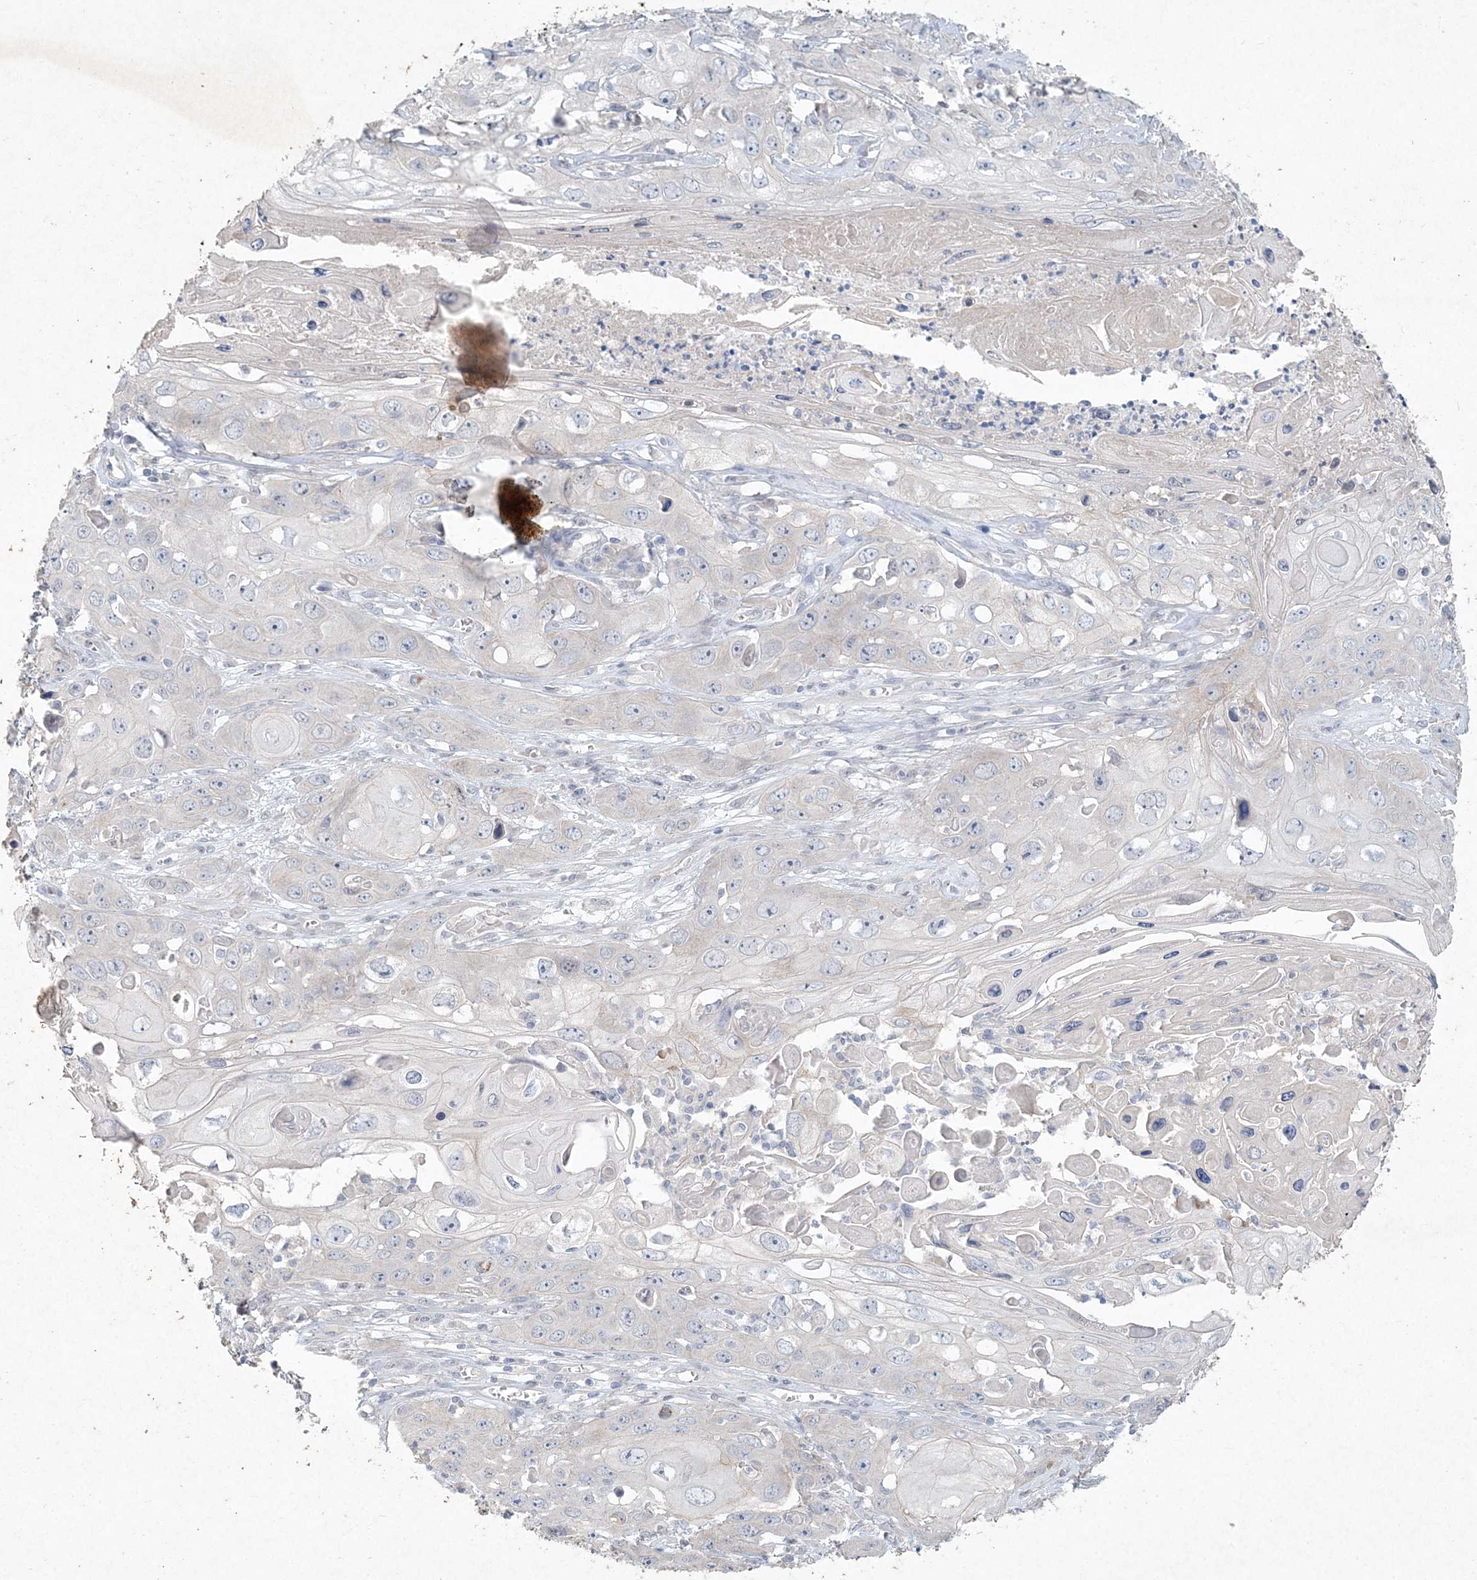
{"staining": {"intensity": "negative", "quantity": "none", "location": "none"}, "tissue": "skin cancer", "cell_type": "Tumor cells", "image_type": "cancer", "snomed": [{"axis": "morphology", "description": "Squamous cell carcinoma, NOS"}, {"axis": "topography", "description": "Skin"}], "caption": "Skin cancer stained for a protein using immunohistochemistry reveals no staining tumor cells.", "gene": "DNAH5", "patient": {"sex": "male", "age": 55}}